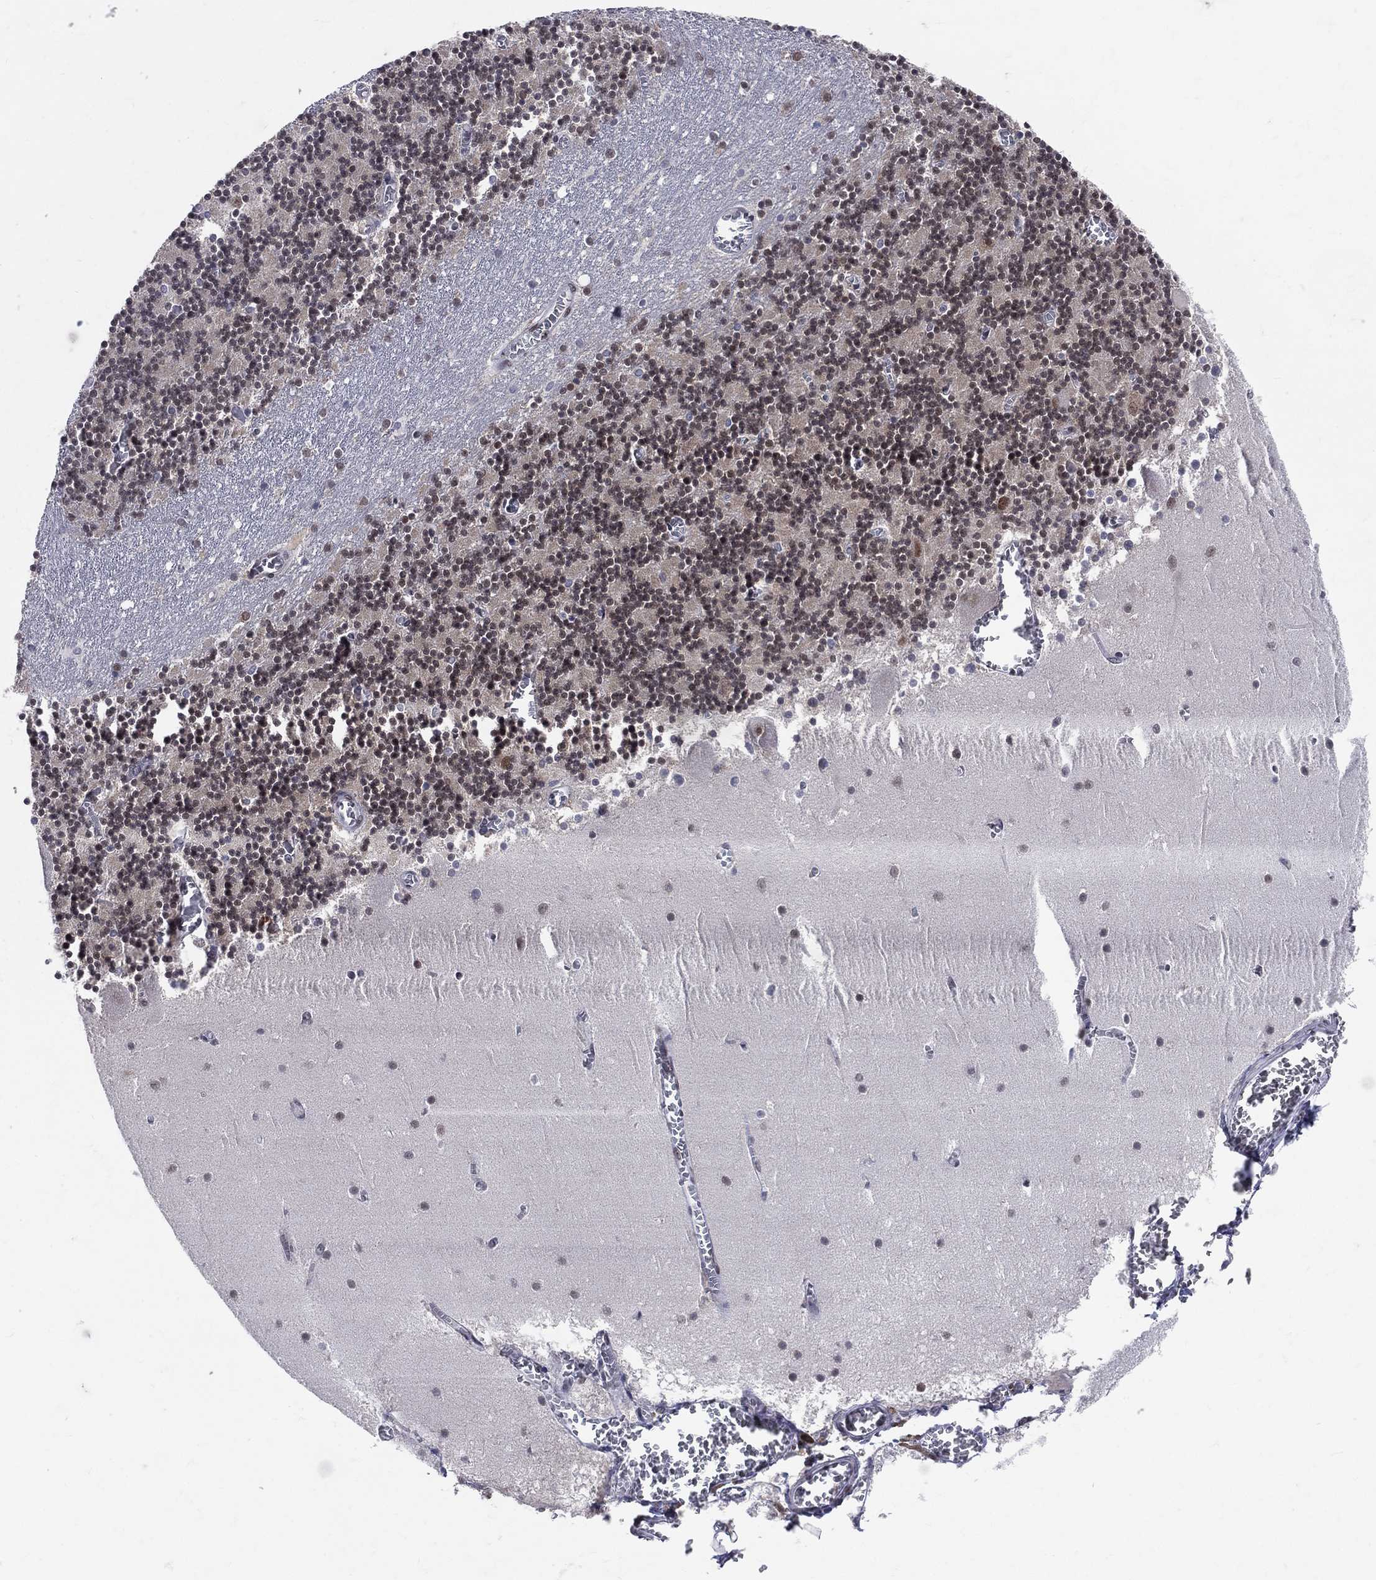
{"staining": {"intensity": "moderate", "quantity": "<25%", "location": "nuclear"}, "tissue": "cerebellum", "cell_type": "Cells in granular layer", "image_type": "normal", "snomed": [{"axis": "morphology", "description": "Normal tissue, NOS"}, {"axis": "topography", "description": "Cerebellum"}], "caption": "A brown stain highlights moderate nuclear positivity of a protein in cells in granular layer of benign human cerebellum.", "gene": "CDK7", "patient": {"sex": "female", "age": 28}}